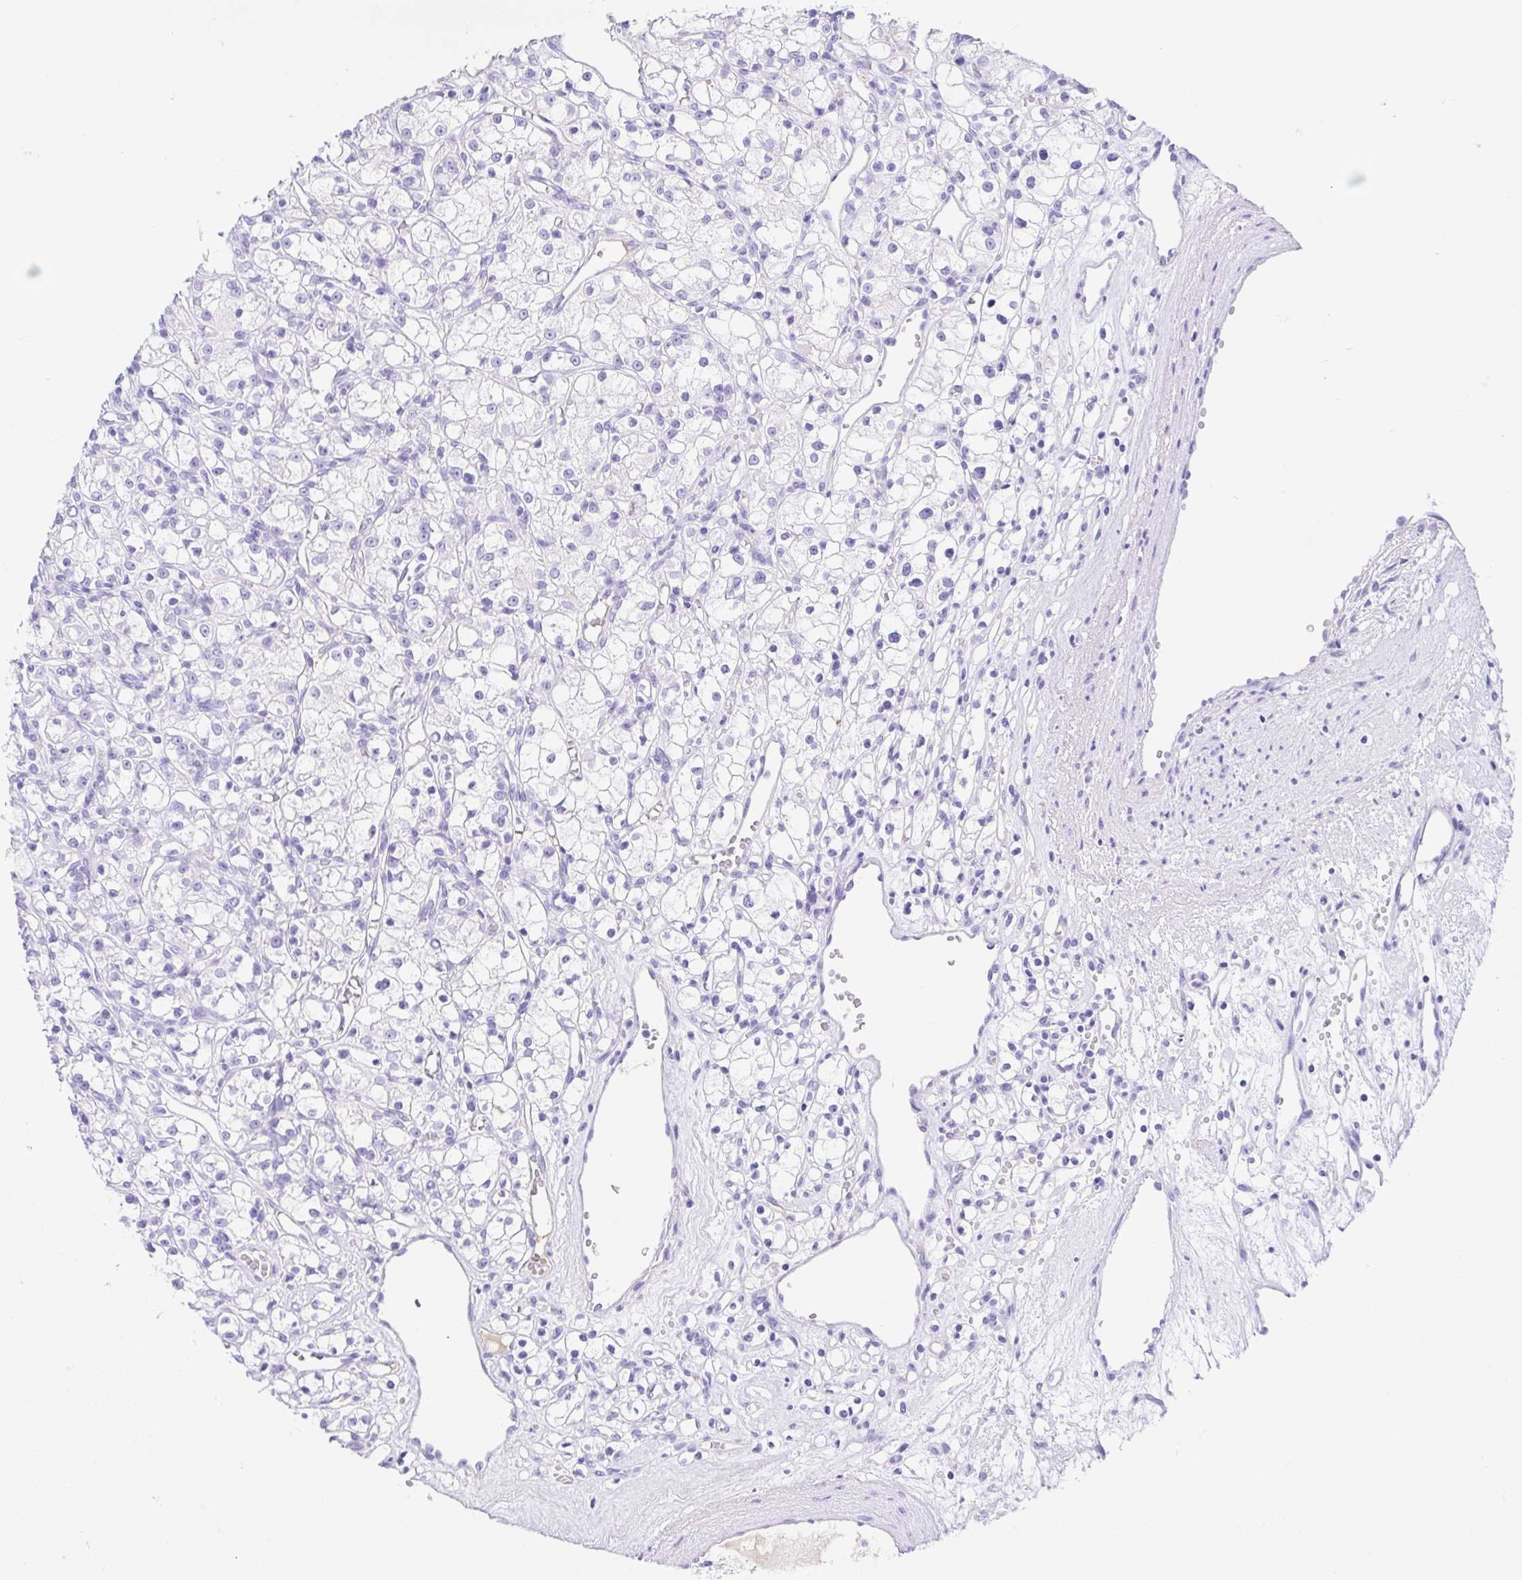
{"staining": {"intensity": "negative", "quantity": "none", "location": "none"}, "tissue": "renal cancer", "cell_type": "Tumor cells", "image_type": "cancer", "snomed": [{"axis": "morphology", "description": "Adenocarcinoma, NOS"}, {"axis": "topography", "description": "Kidney"}], "caption": "An immunohistochemistry photomicrograph of renal adenocarcinoma is shown. There is no staining in tumor cells of renal adenocarcinoma.", "gene": "GKN1", "patient": {"sex": "female", "age": 59}}